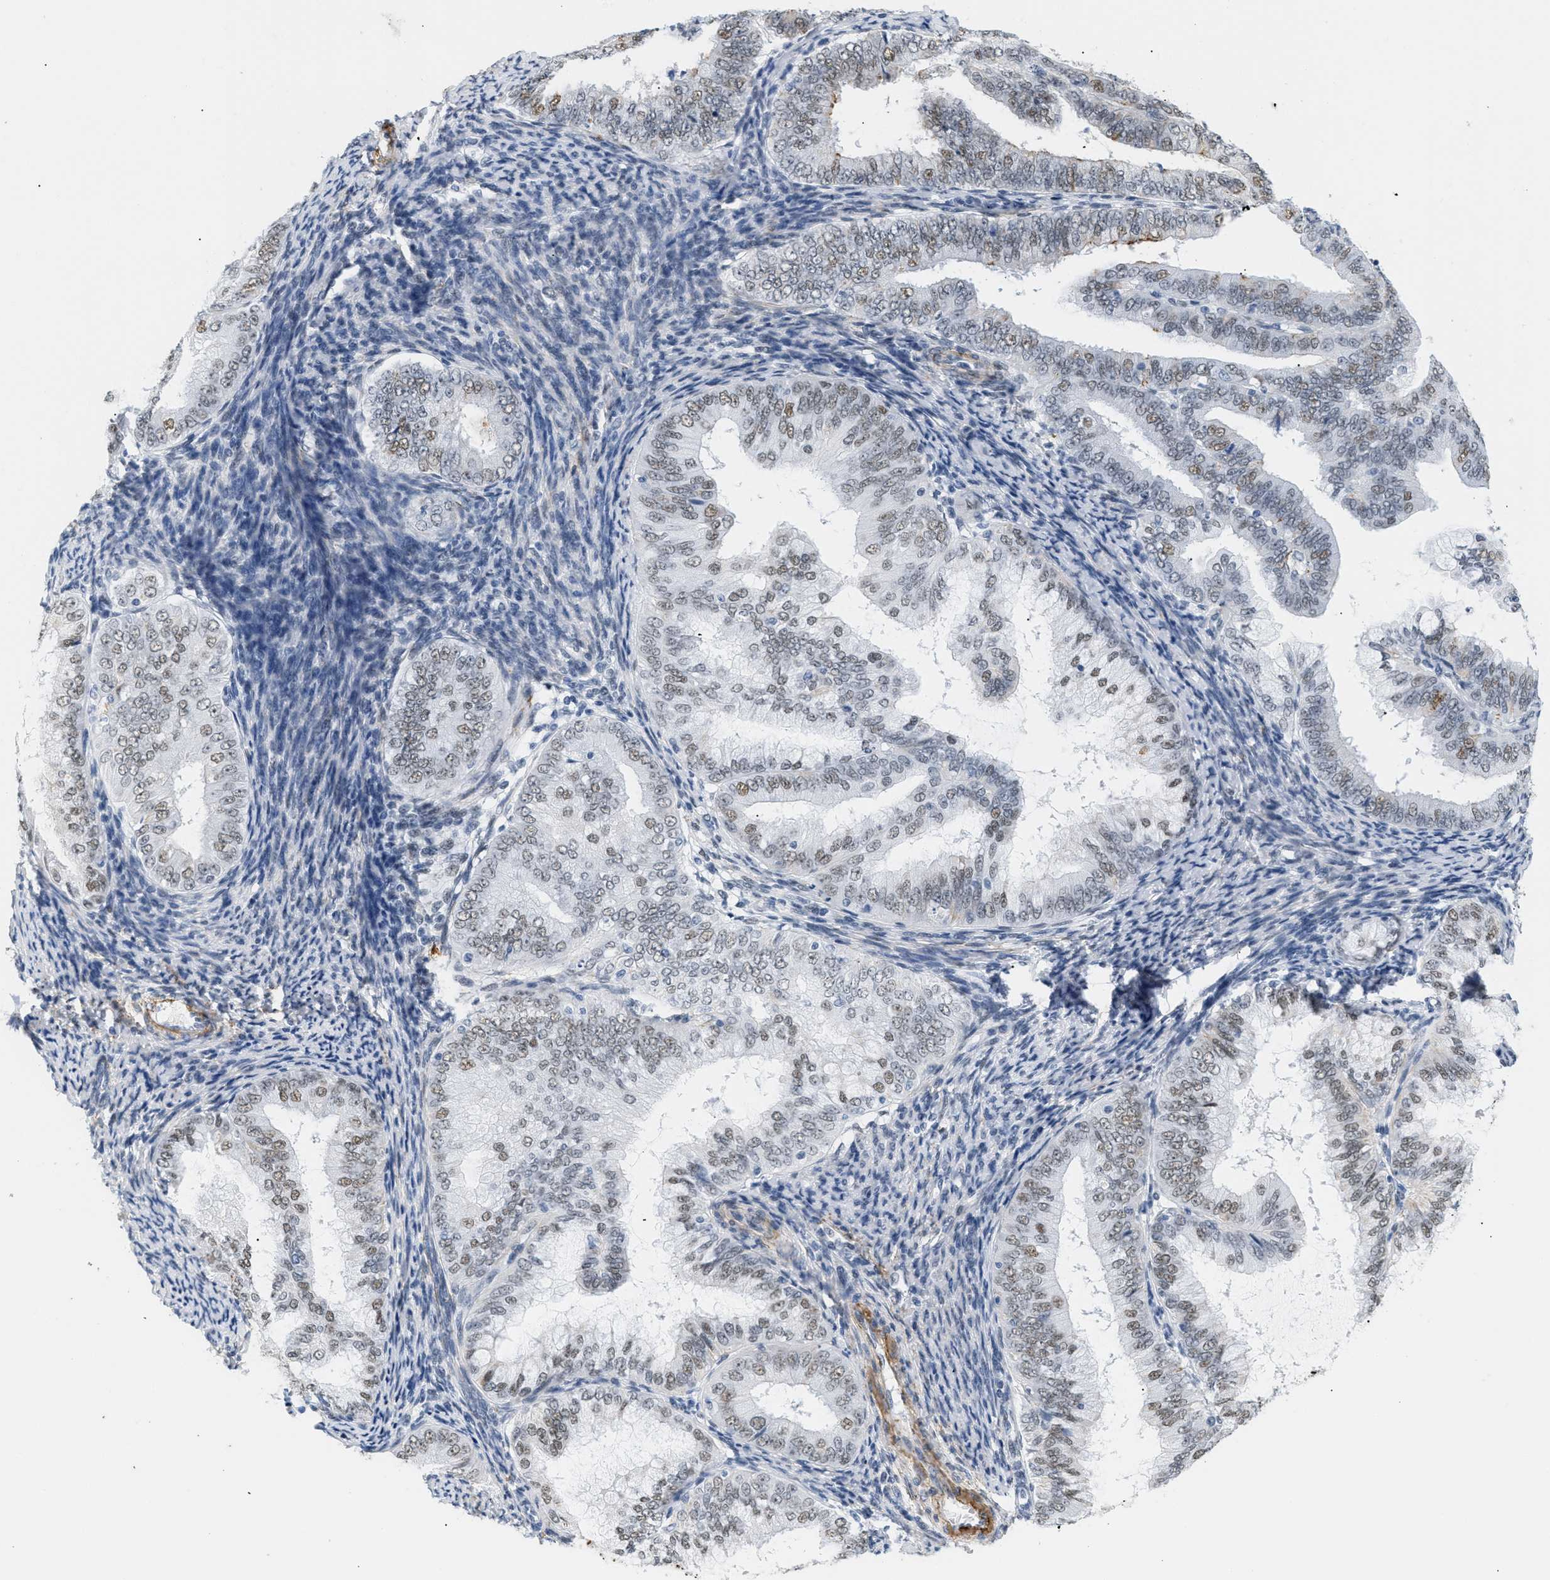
{"staining": {"intensity": "weak", "quantity": "25%-75%", "location": "nuclear"}, "tissue": "endometrial cancer", "cell_type": "Tumor cells", "image_type": "cancer", "snomed": [{"axis": "morphology", "description": "Adenocarcinoma, NOS"}, {"axis": "topography", "description": "Endometrium"}], "caption": "Immunohistochemistry (IHC) micrograph of neoplastic tissue: human endometrial cancer stained using IHC demonstrates low levels of weak protein expression localized specifically in the nuclear of tumor cells, appearing as a nuclear brown color.", "gene": "ELN", "patient": {"sex": "female", "age": 63}}